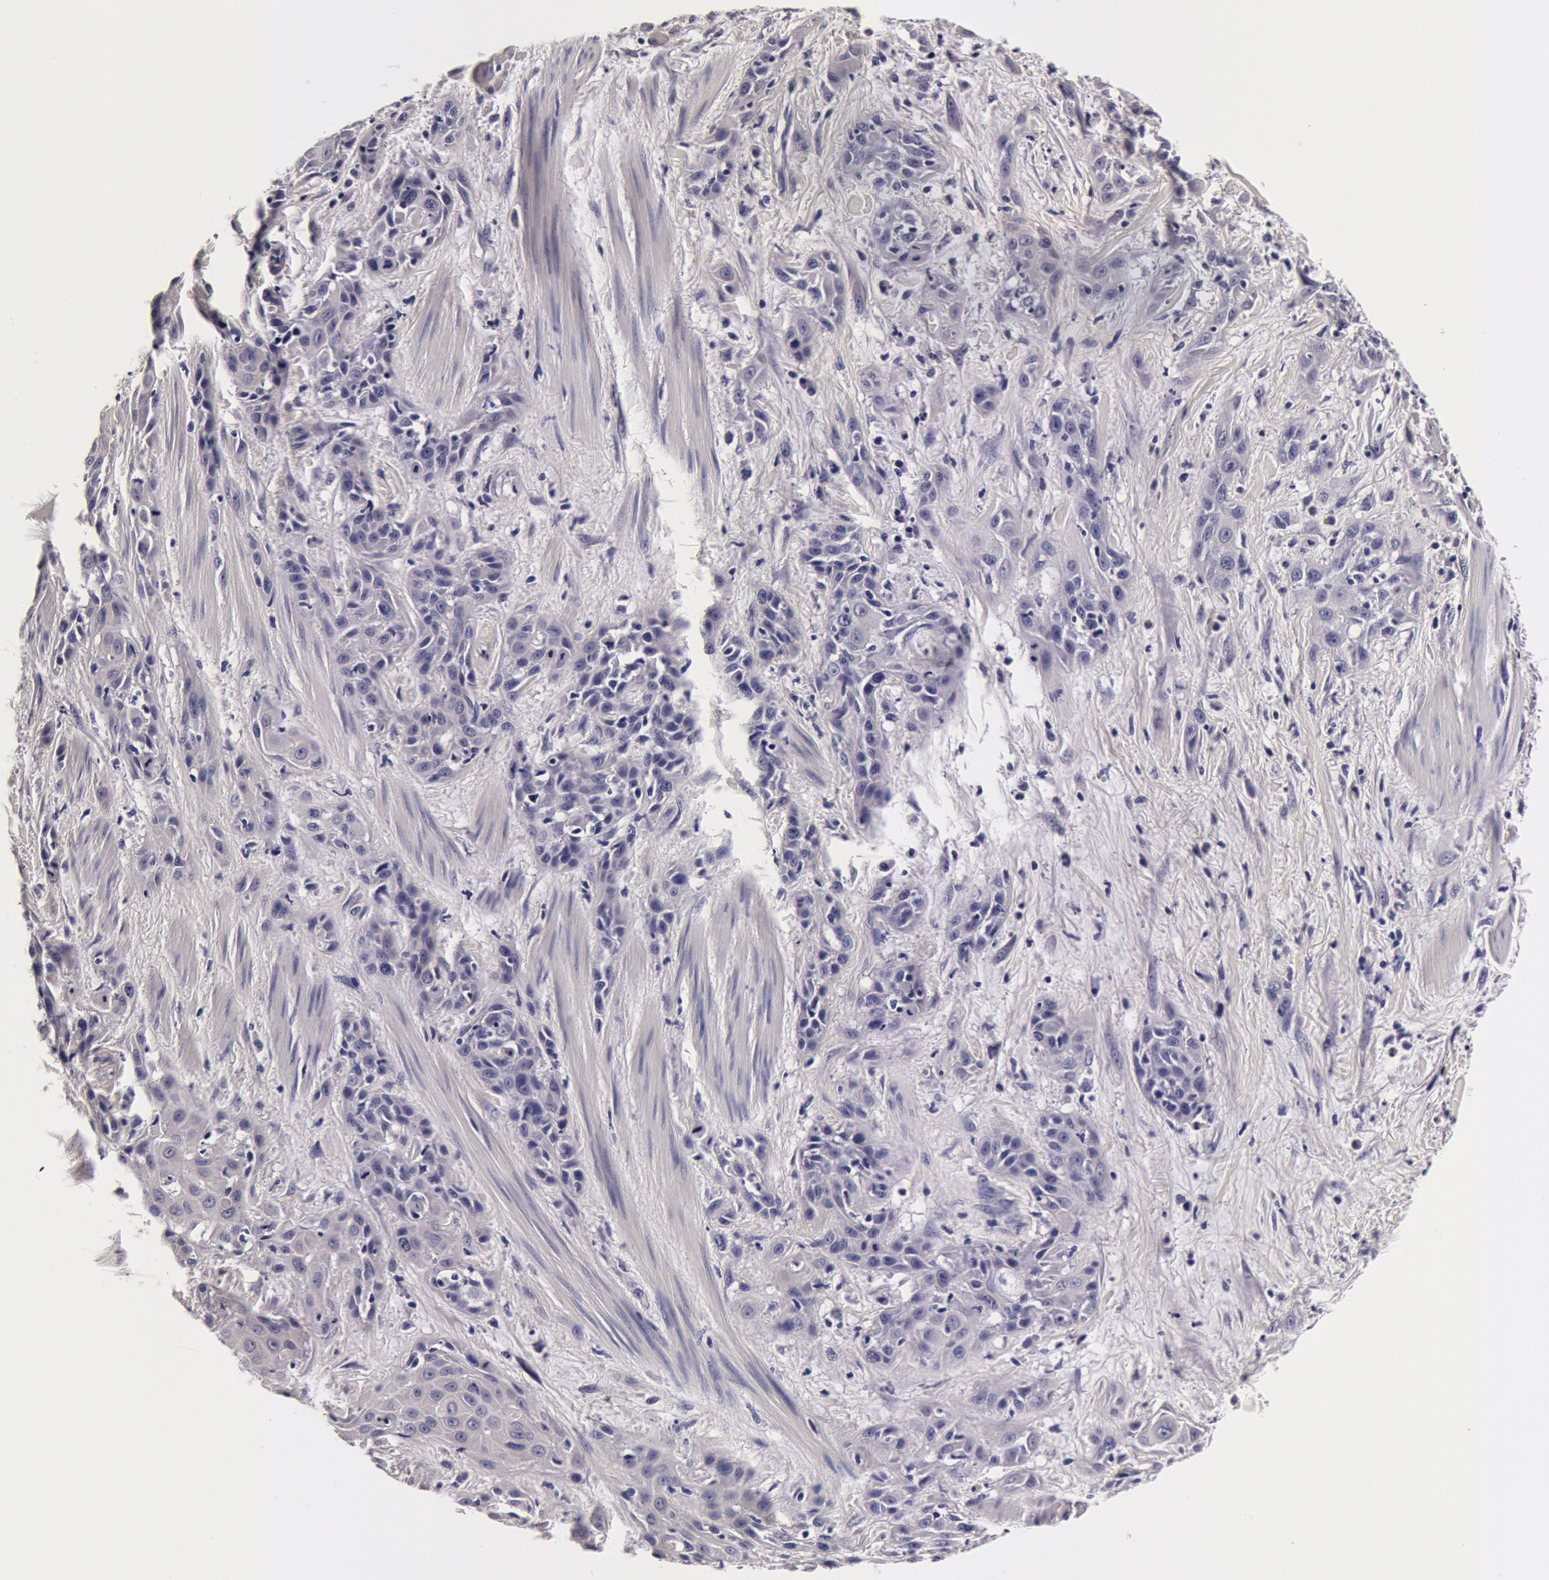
{"staining": {"intensity": "negative", "quantity": "none", "location": "none"}, "tissue": "skin cancer", "cell_type": "Tumor cells", "image_type": "cancer", "snomed": [{"axis": "morphology", "description": "Squamous cell carcinoma, NOS"}, {"axis": "topography", "description": "Skin"}, {"axis": "topography", "description": "Anal"}], "caption": "Skin cancer (squamous cell carcinoma) was stained to show a protein in brown. There is no significant positivity in tumor cells.", "gene": "CCDC22", "patient": {"sex": "male", "age": 64}}